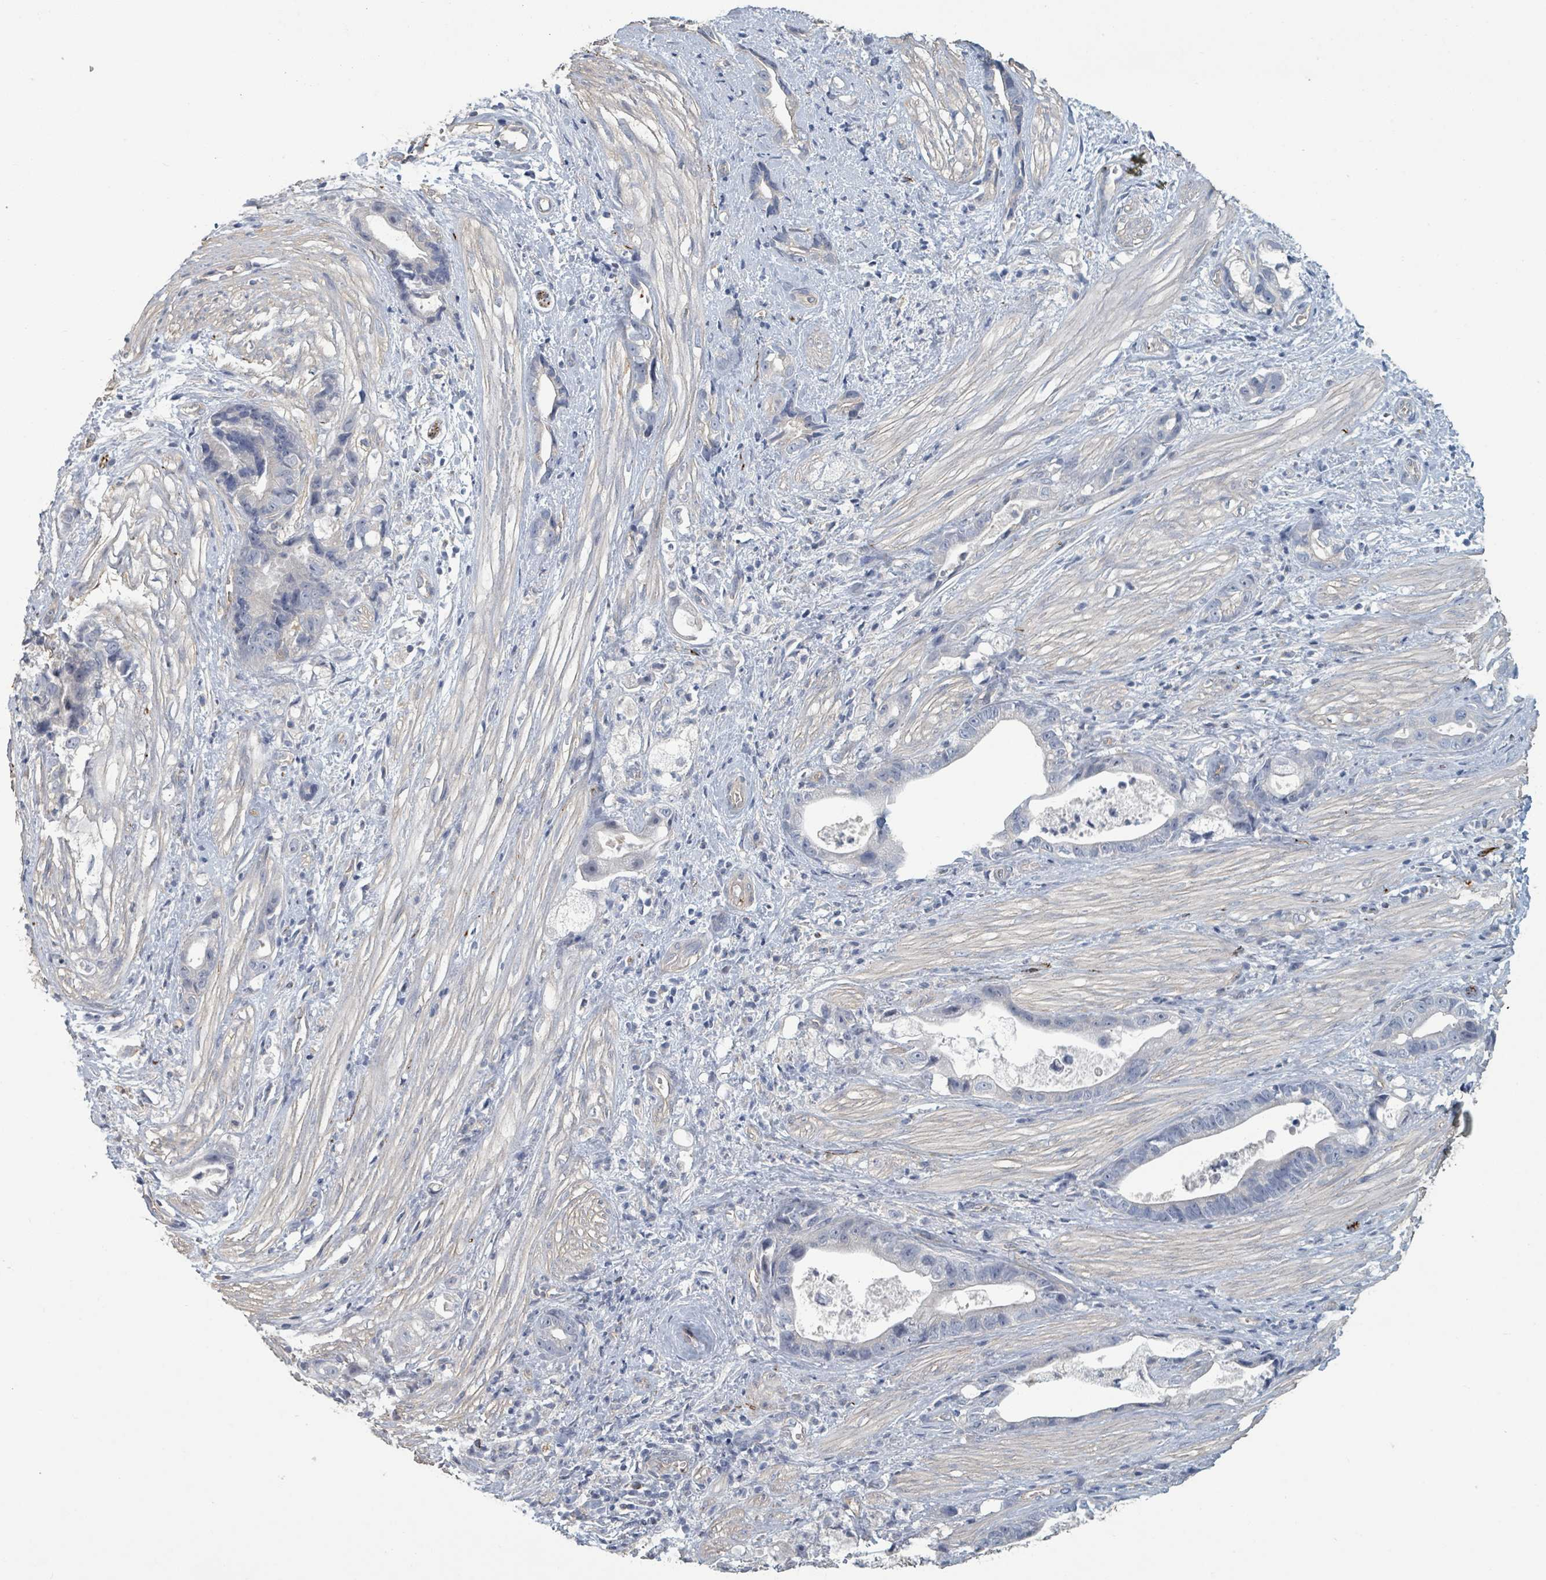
{"staining": {"intensity": "negative", "quantity": "none", "location": "none"}, "tissue": "stomach cancer", "cell_type": "Tumor cells", "image_type": "cancer", "snomed": [{"axis": "morphology", "description": "Adenocarcinoma, NOS"}, {"axis": "topography", "description": "Stomach"}], "caption": "Immunohistochemical staining of human stomach adenocarcinoma demonstrates no significant staining in tumor cells.", "gene": "PLAUR", "patient": {"sex": "male", "age": 55}}